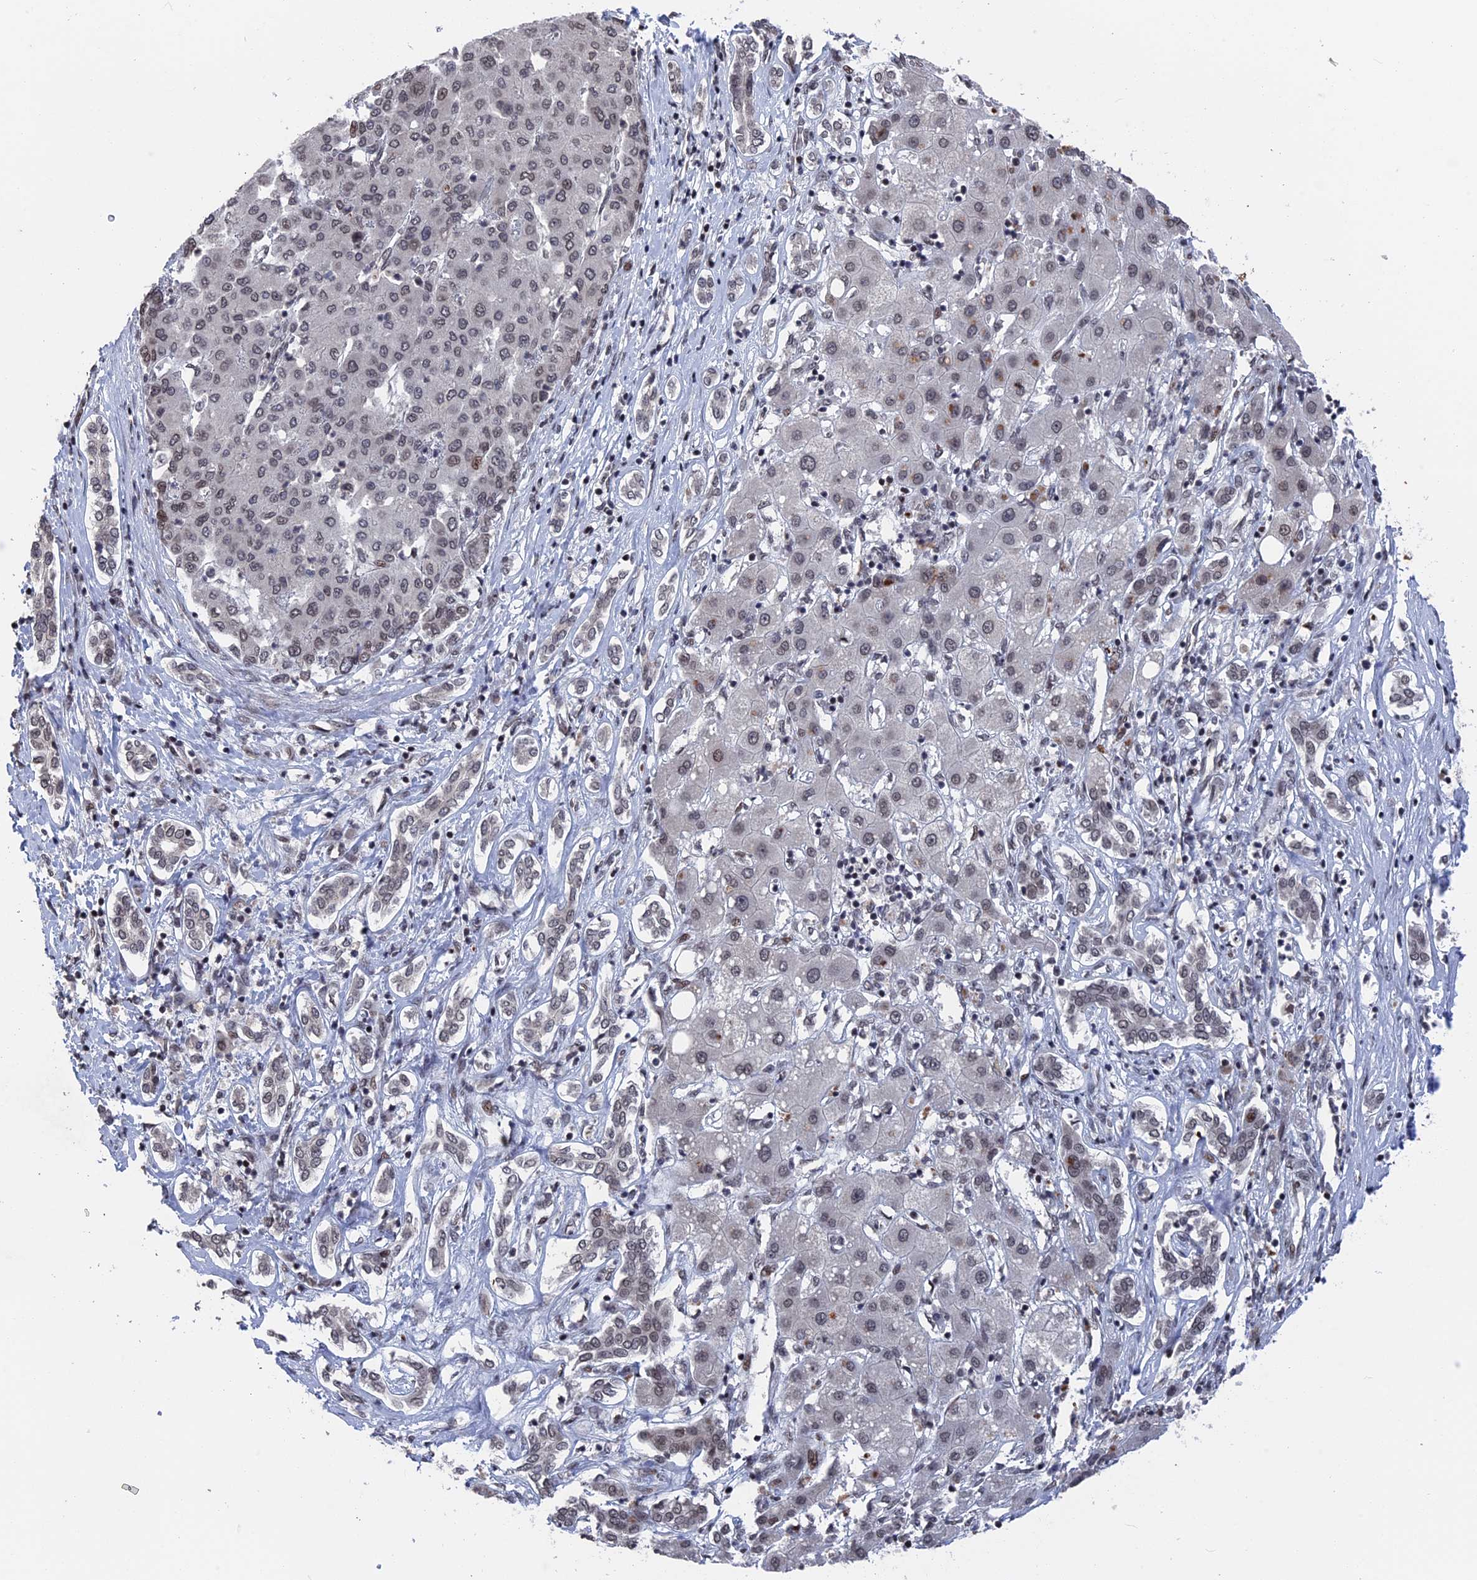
{"staining": {"intensity": "weak", "quantity": "<25%", "location": "nuclear"}, "tissue": "liver cancer", "cell_type": "Tumor cells", "image_type": "cancer", "snomed": [{"axis": "morphology", "description": "Carcinoma, Hepatocellular, NOS"}, {"axis": "topography", "description": "Liver"}], "caption": "Tumor cells show no significant protein positivity in liver hepatocellular carcinoma.", "gene": "NR2C2AP", "patient": {"sex": "male", "age": 65}}